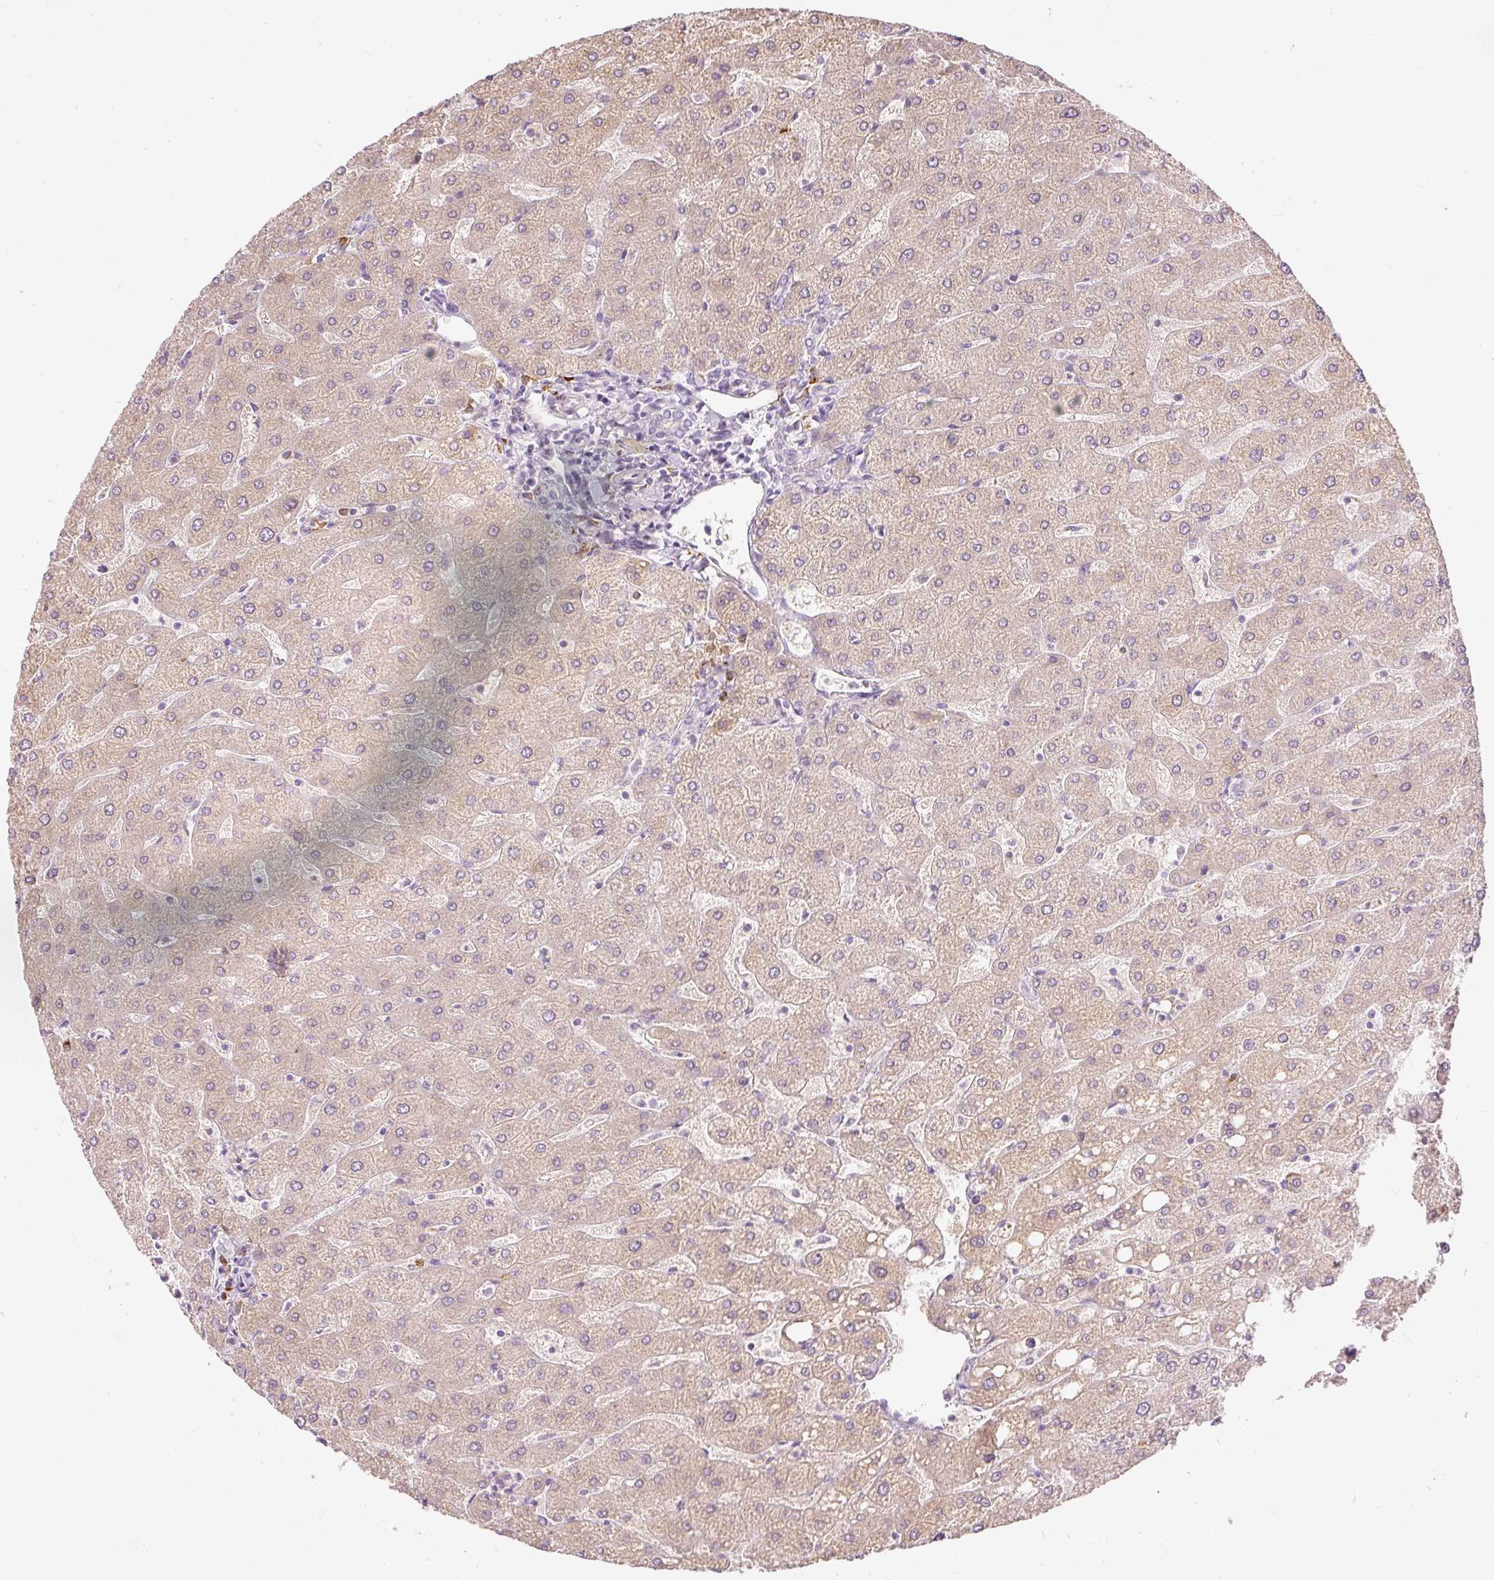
{"staining": {"intensity": "negative", "quantity": "none", "location": "none"}, "tissue": "liver", "cell_type": "Cholangiocytes", "image_type": "normal", "snomed": [{"axis": "morphology", "description": "Normal tissue, NOS"}, {"axis": "topography", "description": "Liver"}], "caption": "A photomicrograph of liver stained for a protein shows no brown staining in cholangiocytes. The staining was performed using DAB (3,3'-diaminobenzidine) to visualize the protein expression in brown, while the nuclei were stained in blue with hematoxylin (Magnification: 20x).", "gene": "MTHFD2", "patient": {"sex": "male", "age": 67}}